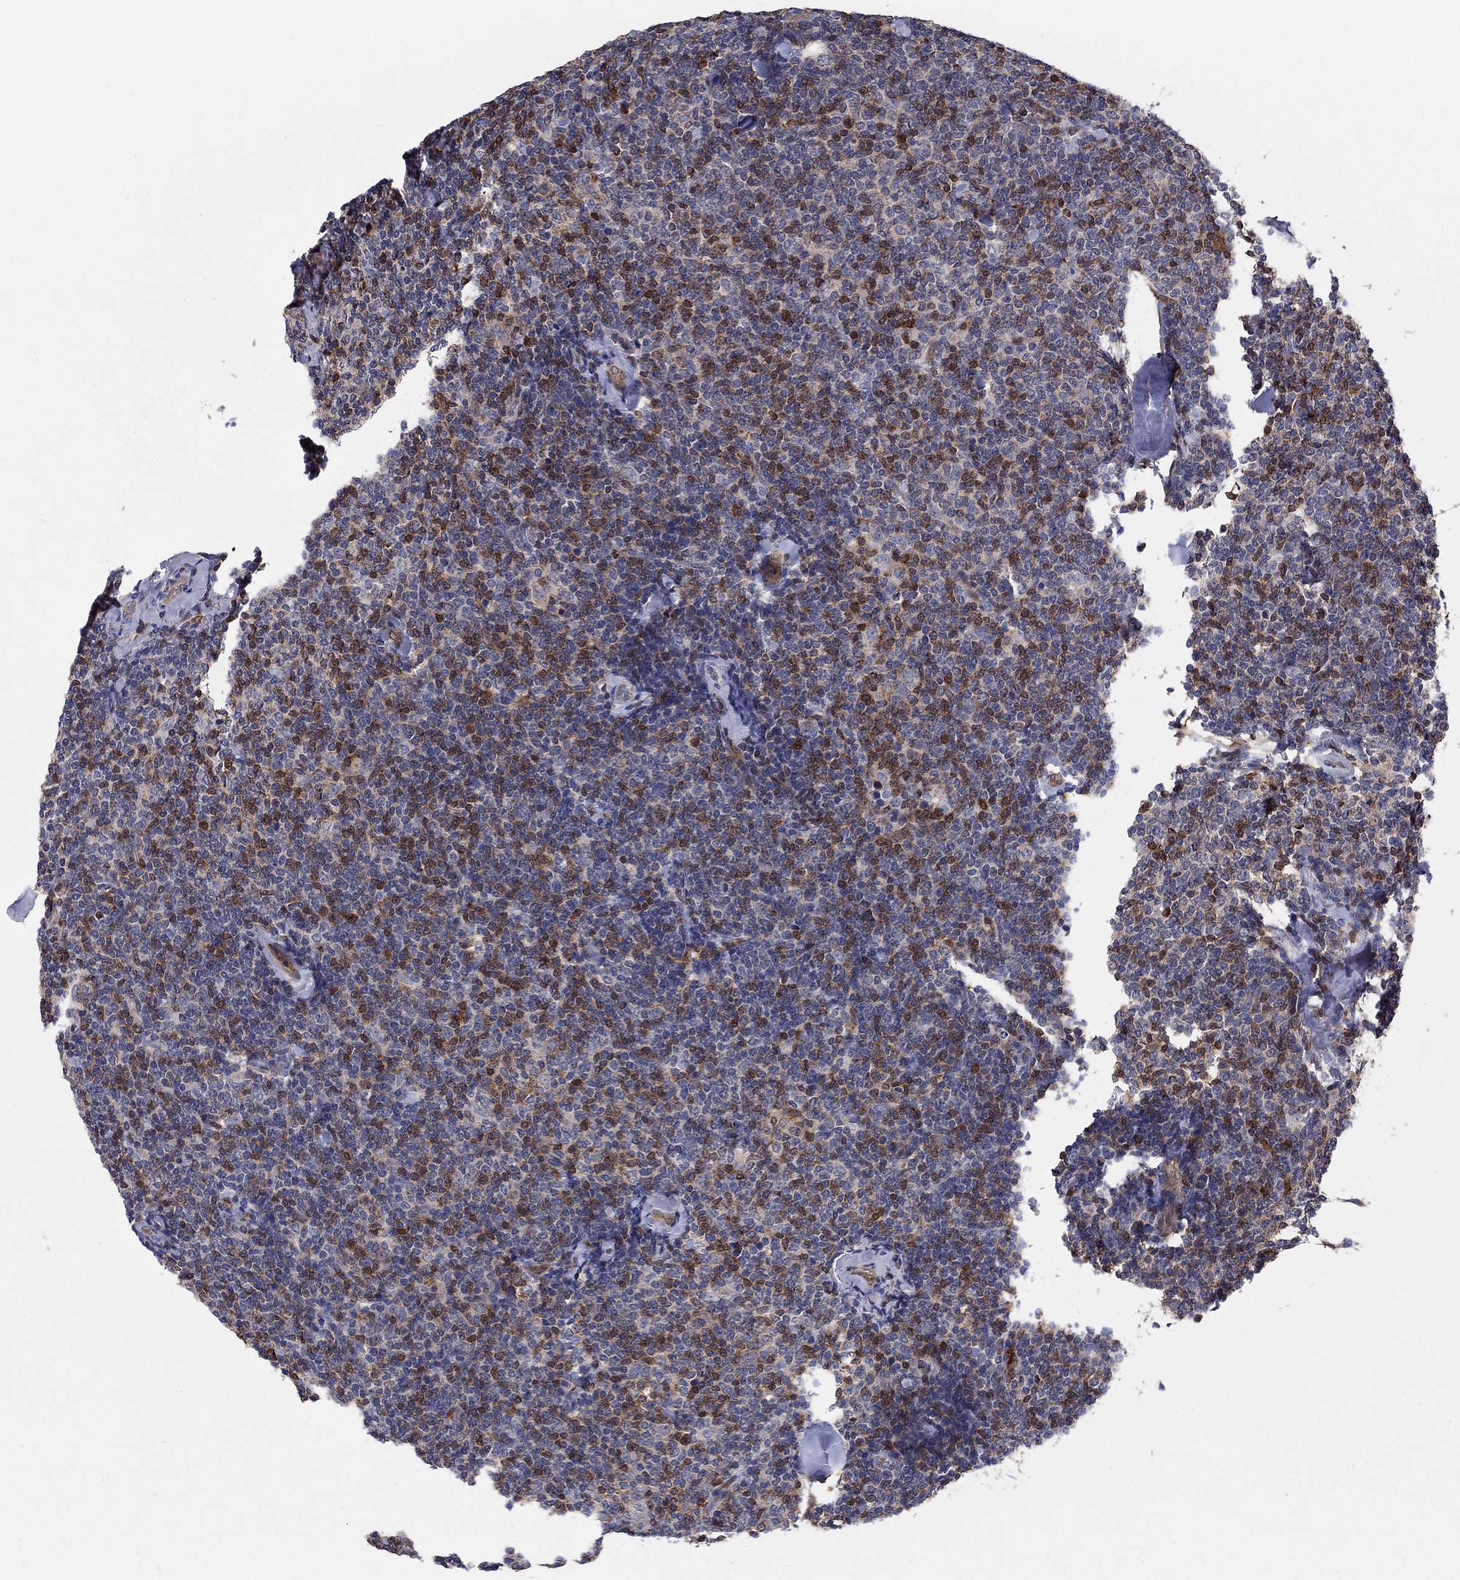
{"staining": {"intensity": "negative", "quantity": "none", "location": "none"}, "tissue": "lymphoma", "cell_type": "Tumor cells", "image_type": "cancer", "snomed": [{"axis": "morphology", "description": "Malignant lymphoma, non-Hodgkin's type, Low grade"}, {"axis": "topography", "description": "Lymph node"}], "caption": "Immunohistochemistry (IHC) histopathology image of neoplastic tissue: human lymphoma stained with DAB (3,3'-diaminobenzidine) demonstrates no significant protein expression in tumor cells.", "gene": "AGFG2", "patient": {"sex": "female", "age": 56}}